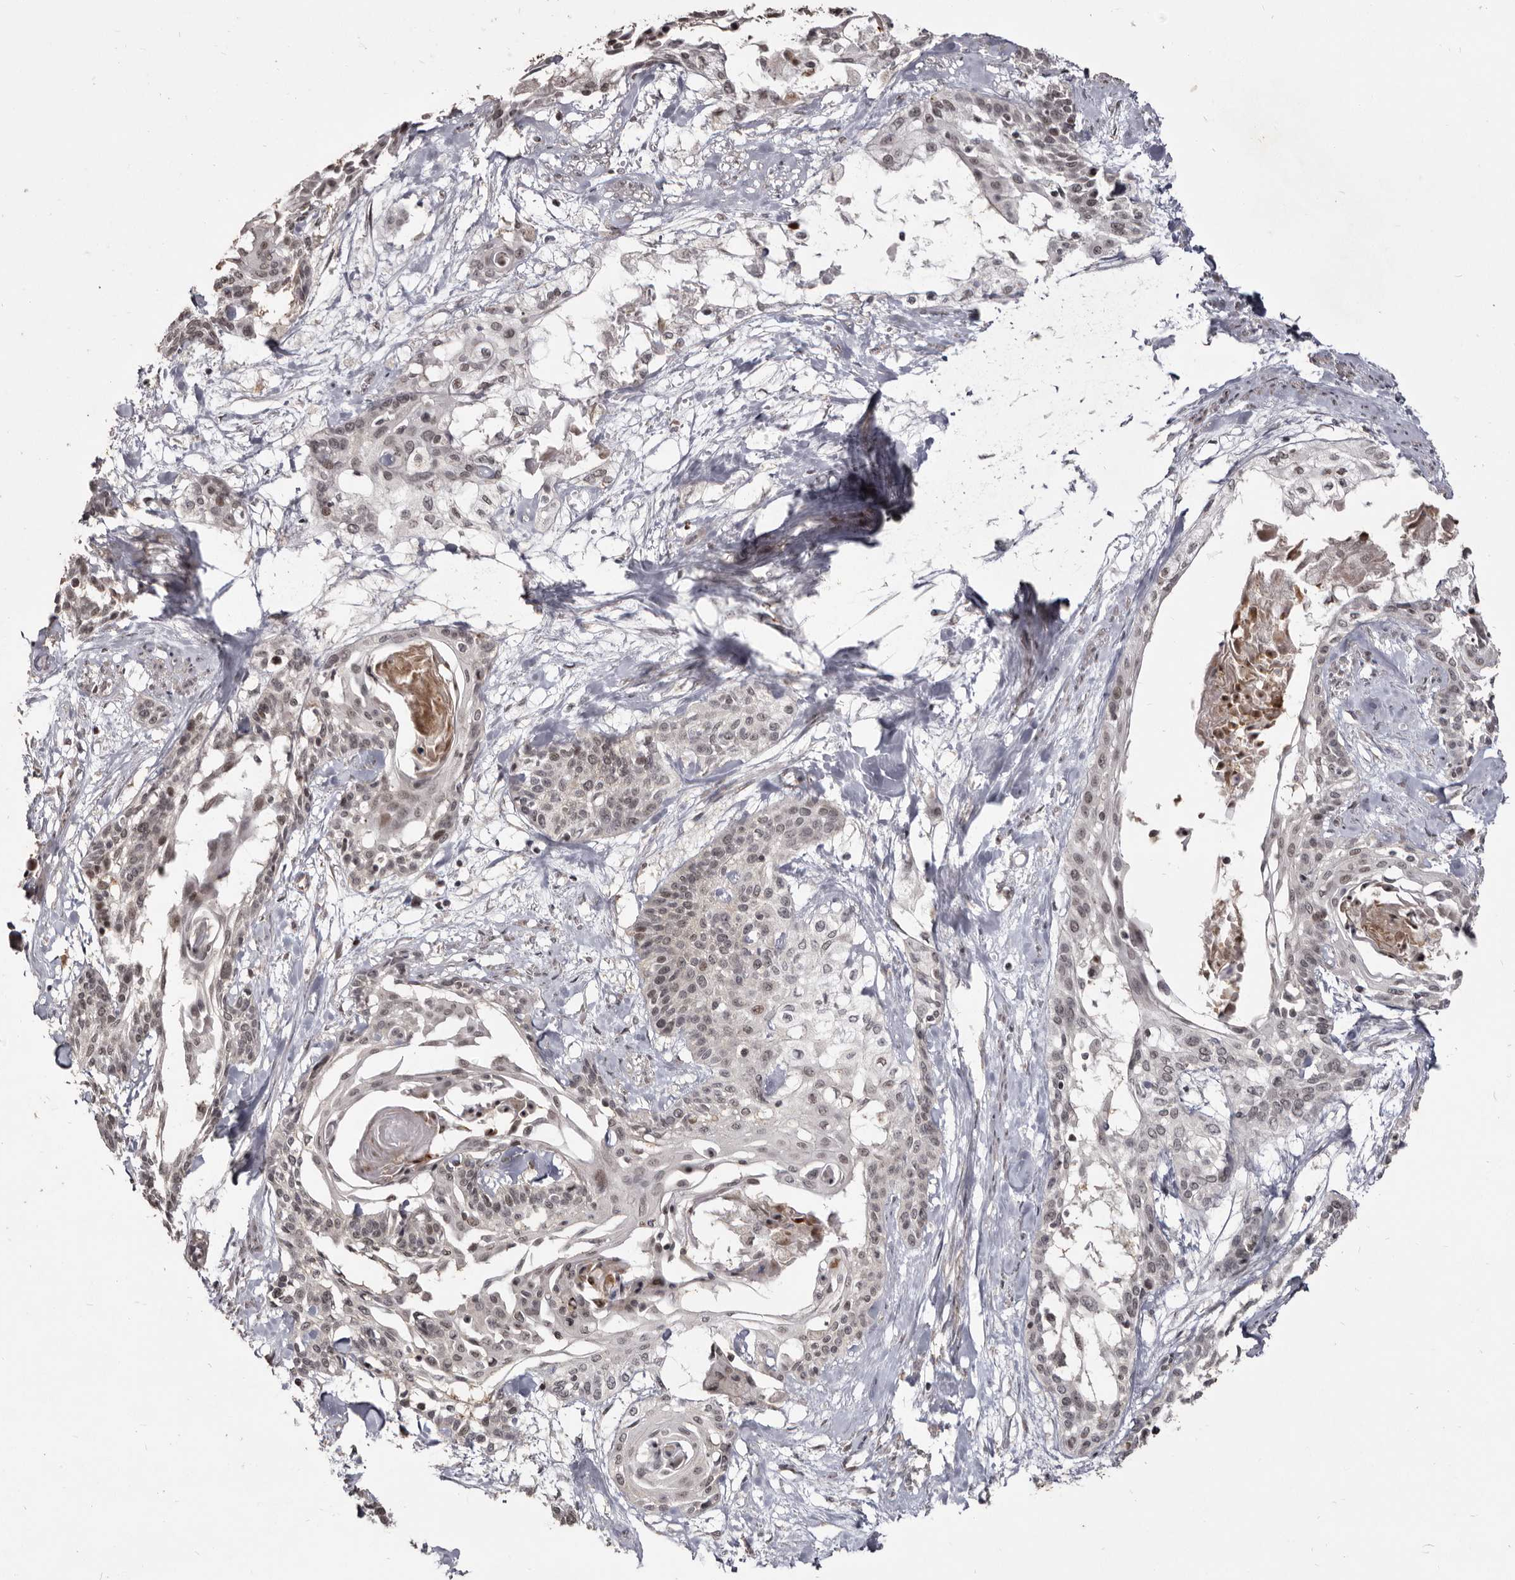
{"staining": {"intensity": "weak", "quantity": "25%-75%", "location": "nuclear"}, "tissue": "cervical cancer", "cell_type": "Tumor cells", "image_type": "cancer", "snomed": [{"axis": "morphology", "description": "Squamous cell carcinoma, NOS"}, {"axis": "topography", "description": "Cervix"}], "caption": "Immunohistochemistry of cervical squamous cell carcinoma displays low levels of weak nuclear positivity in about 25%-75% of tumor cells. Nuclei are stained in blue.", "gene": "THUMPD1", "patient": {"sex": "female", "age": 57}}